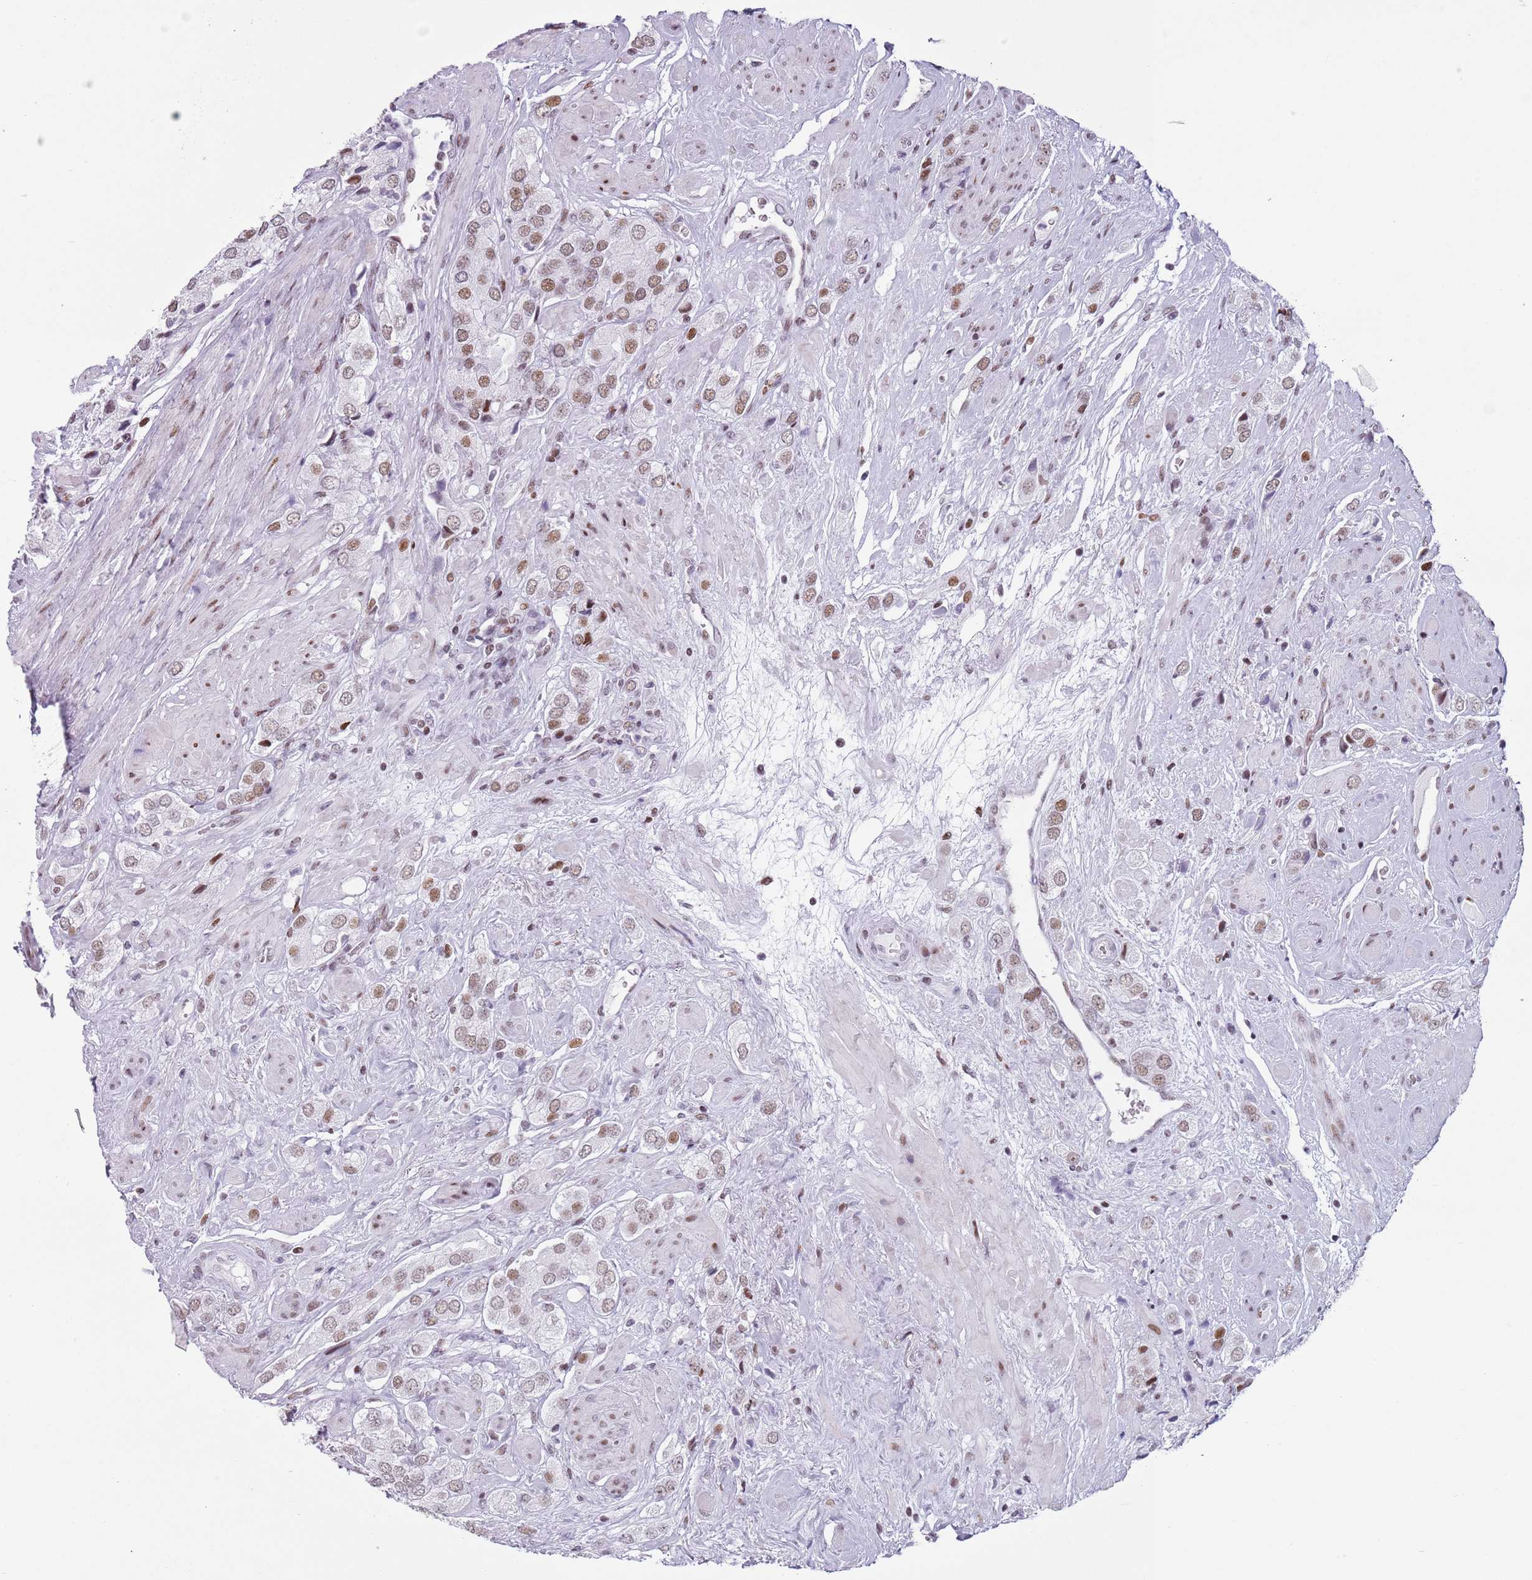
{"staining": {"intensity": "moderate", "quantity": ">75%", "location": "nuclear"}, "tissue": "prostate cancer", "cell_type": "Tumor cells", "image_type": "cancer", "snomed": [{"axis": "morphology", "description": "Adenocarcinoma, High grade"}, {"axis": "topography", "description": "Prostate and seminal vesicle, NOS"}], "caption": "There is medium levels of moderate nuclear expression in tumor cells of prostate cancer (adenocarcinoma (high-grade)), as demonstrated by immunohistochemical staining (brown color).", "gene": "FAM104B", "patient": {"sex": "male", "age": 64}}